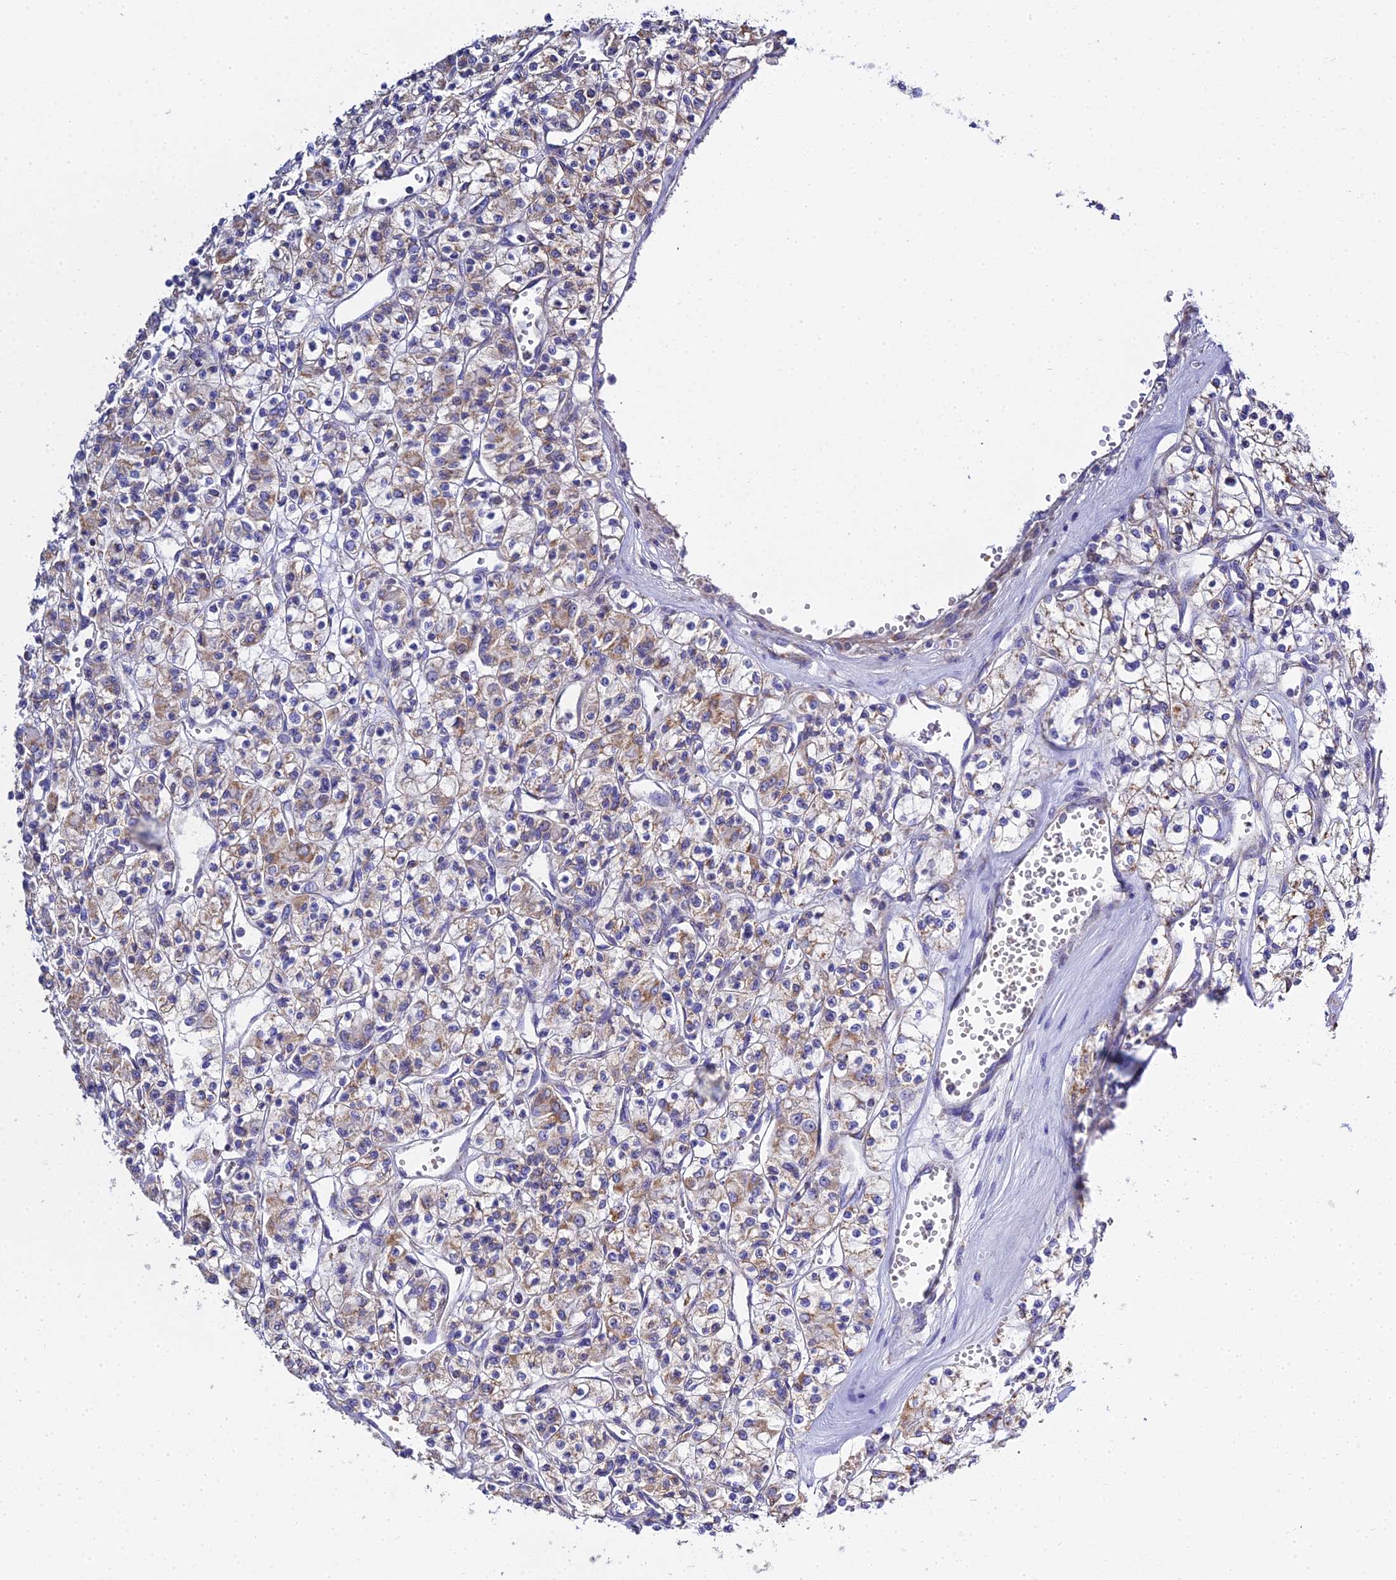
{"staining": {"intensity": "weak", "quantity": "25%-75%", "location": "cytoplasmic/membranous"}, "tissue": "renal cancer", "cell_type": "Tumor cells", "image_type": "cancer", "snomed": [{"axis": "morphology", "description": "Adenocarcinoma, NOS"}, {"axis": "topography", "description": "Kidney"}], "caption": "A low amount of weak cytoplasmic/membranous expression is seen in about 25%-75% of tumor cells in renal cancer (adenocarcinoma) tissue.", "gene": "TYW5", "patient": {"sex": "female", "age": 59}}